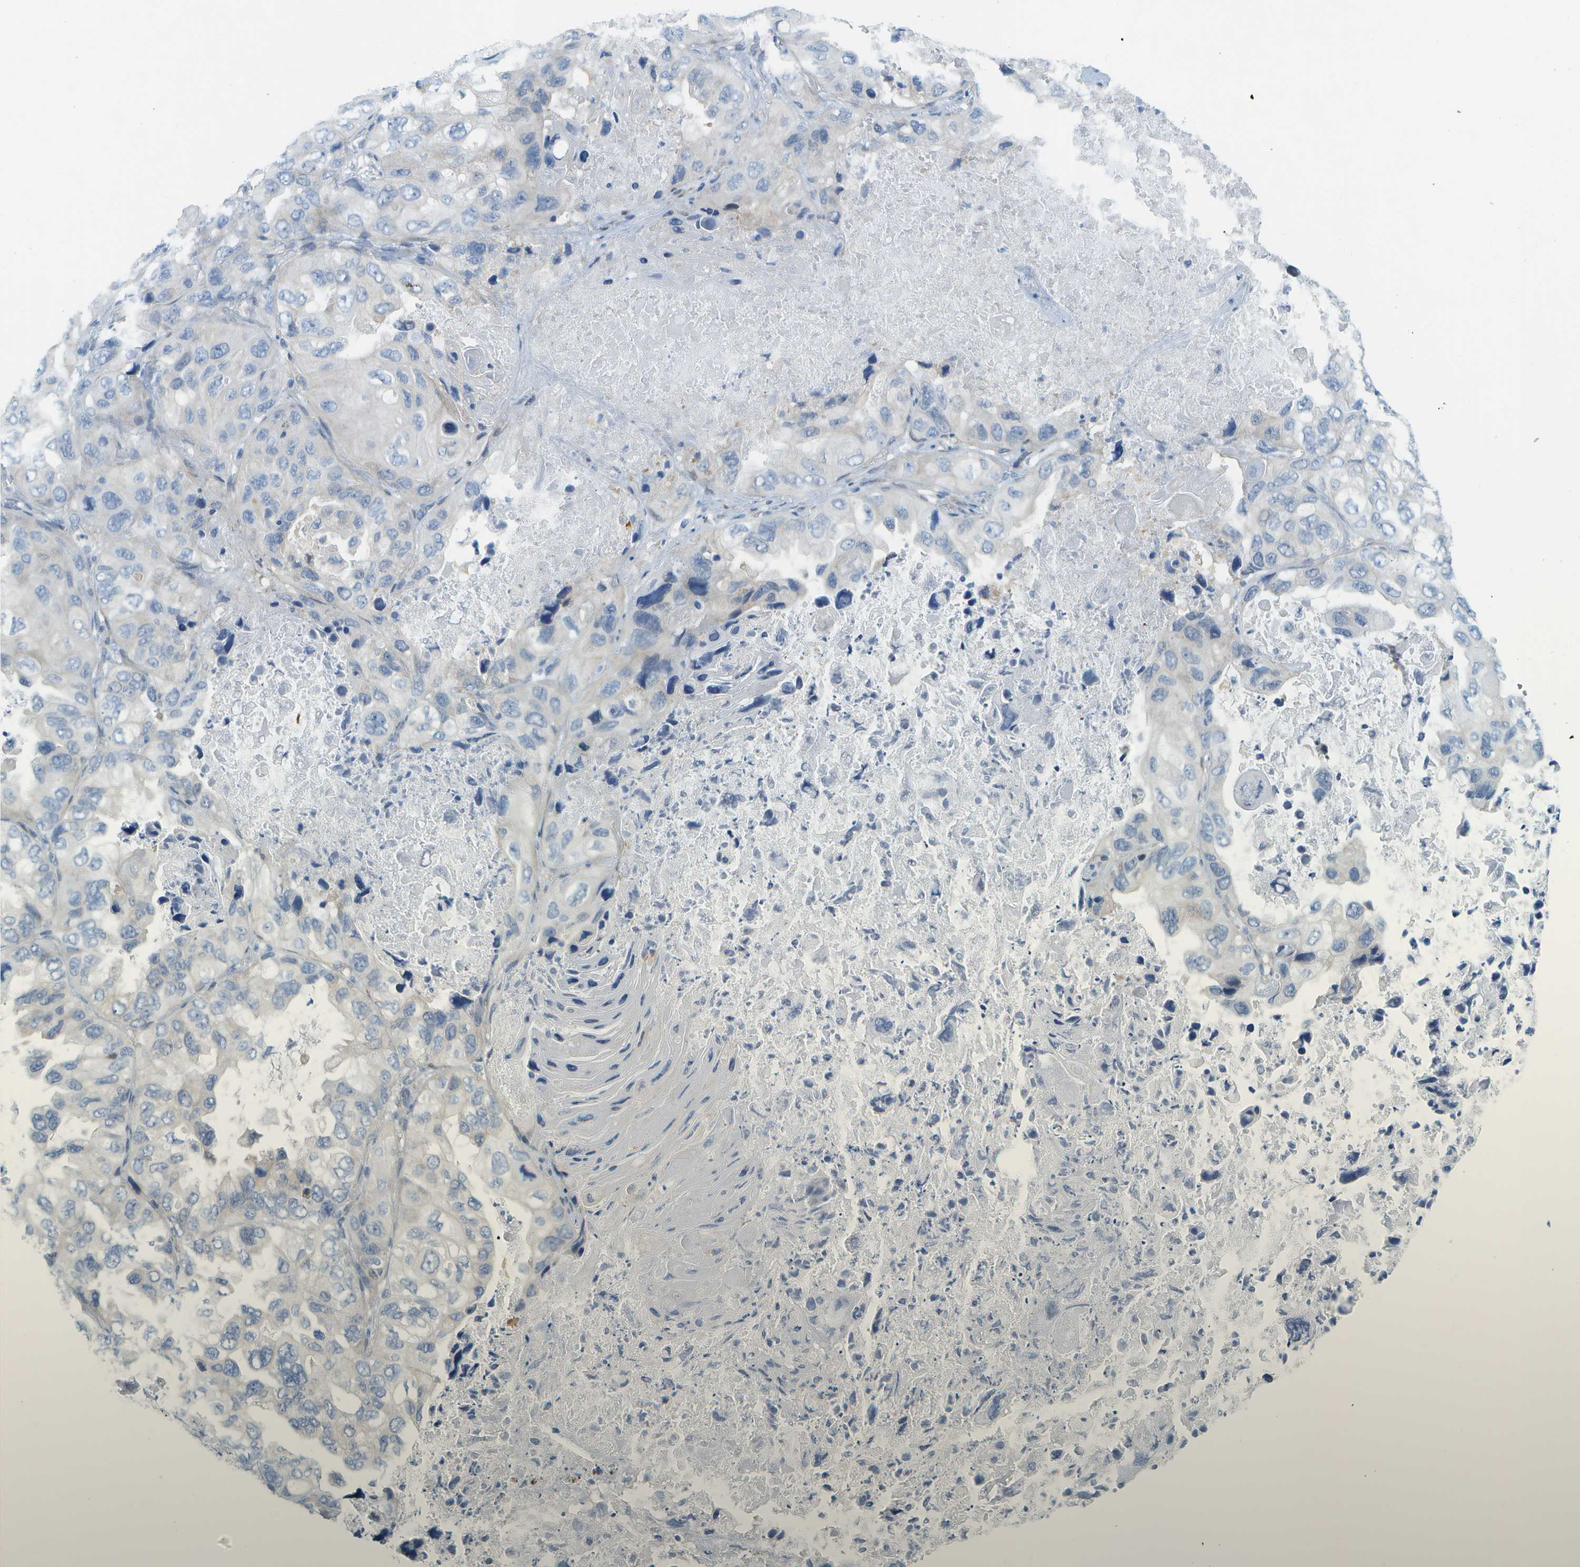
{"staining": {"intensity": "negative", "quantity": "none", "location": "none"}, "tissue": "lung cancer", "cell_type": "Tumor cells", "image_type": "cancer", "snomed": [{"axis": "morphology", "description": "Squamous cell carcinoma, NOS"}, {"axis": "topography", "description": "Lung"}], "caption": "Human lung cancer stained for a protein using immunohistochemistry (IHC) demonstrates no staining in tumor cells.", "gene": "CUL9", "patient": {"sex": "female", "age": 73}}